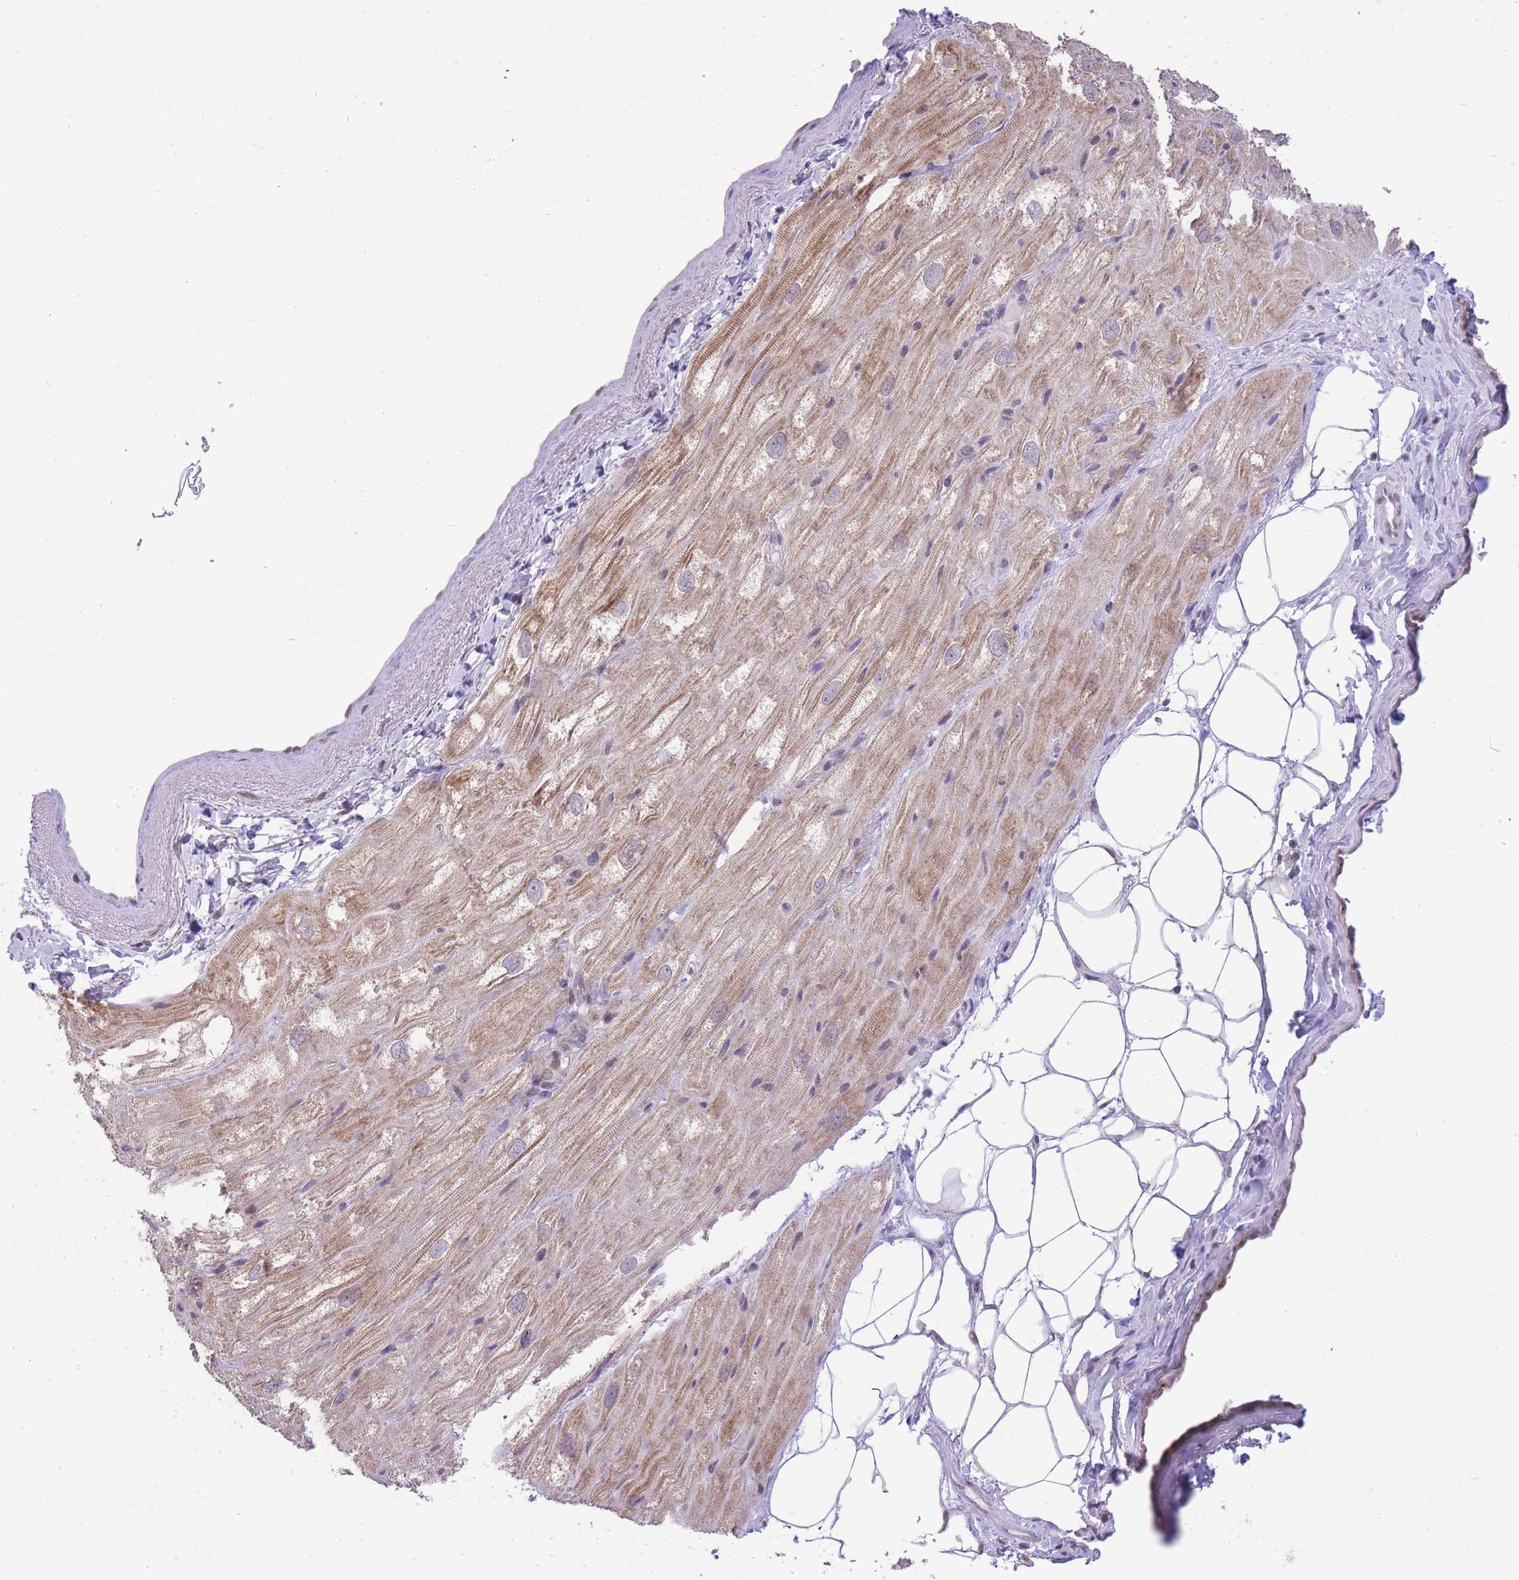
{"staining": {"intensity": "moderate", "quantity": "25%-75%", "location": "cytoplasmic/membranous"}, "tissue": "heart muscle", "cell_type": "Cardiomyocytes", "image_type": "normal", "snomed": [{"axis": "morphology", "description": "Normal tissue, NOS"}, {"axis": "topography", "description": "Heart"}], "caption": "An immunohistochemistry photomicrograph of benign tissue is shown. Protein staining in brown labels moderate cytoplasmic/membranous positivity in heart muscle within cardiomyocytes.", "gene": "STK39", "patient": {"sex": "male", "age": 50}}